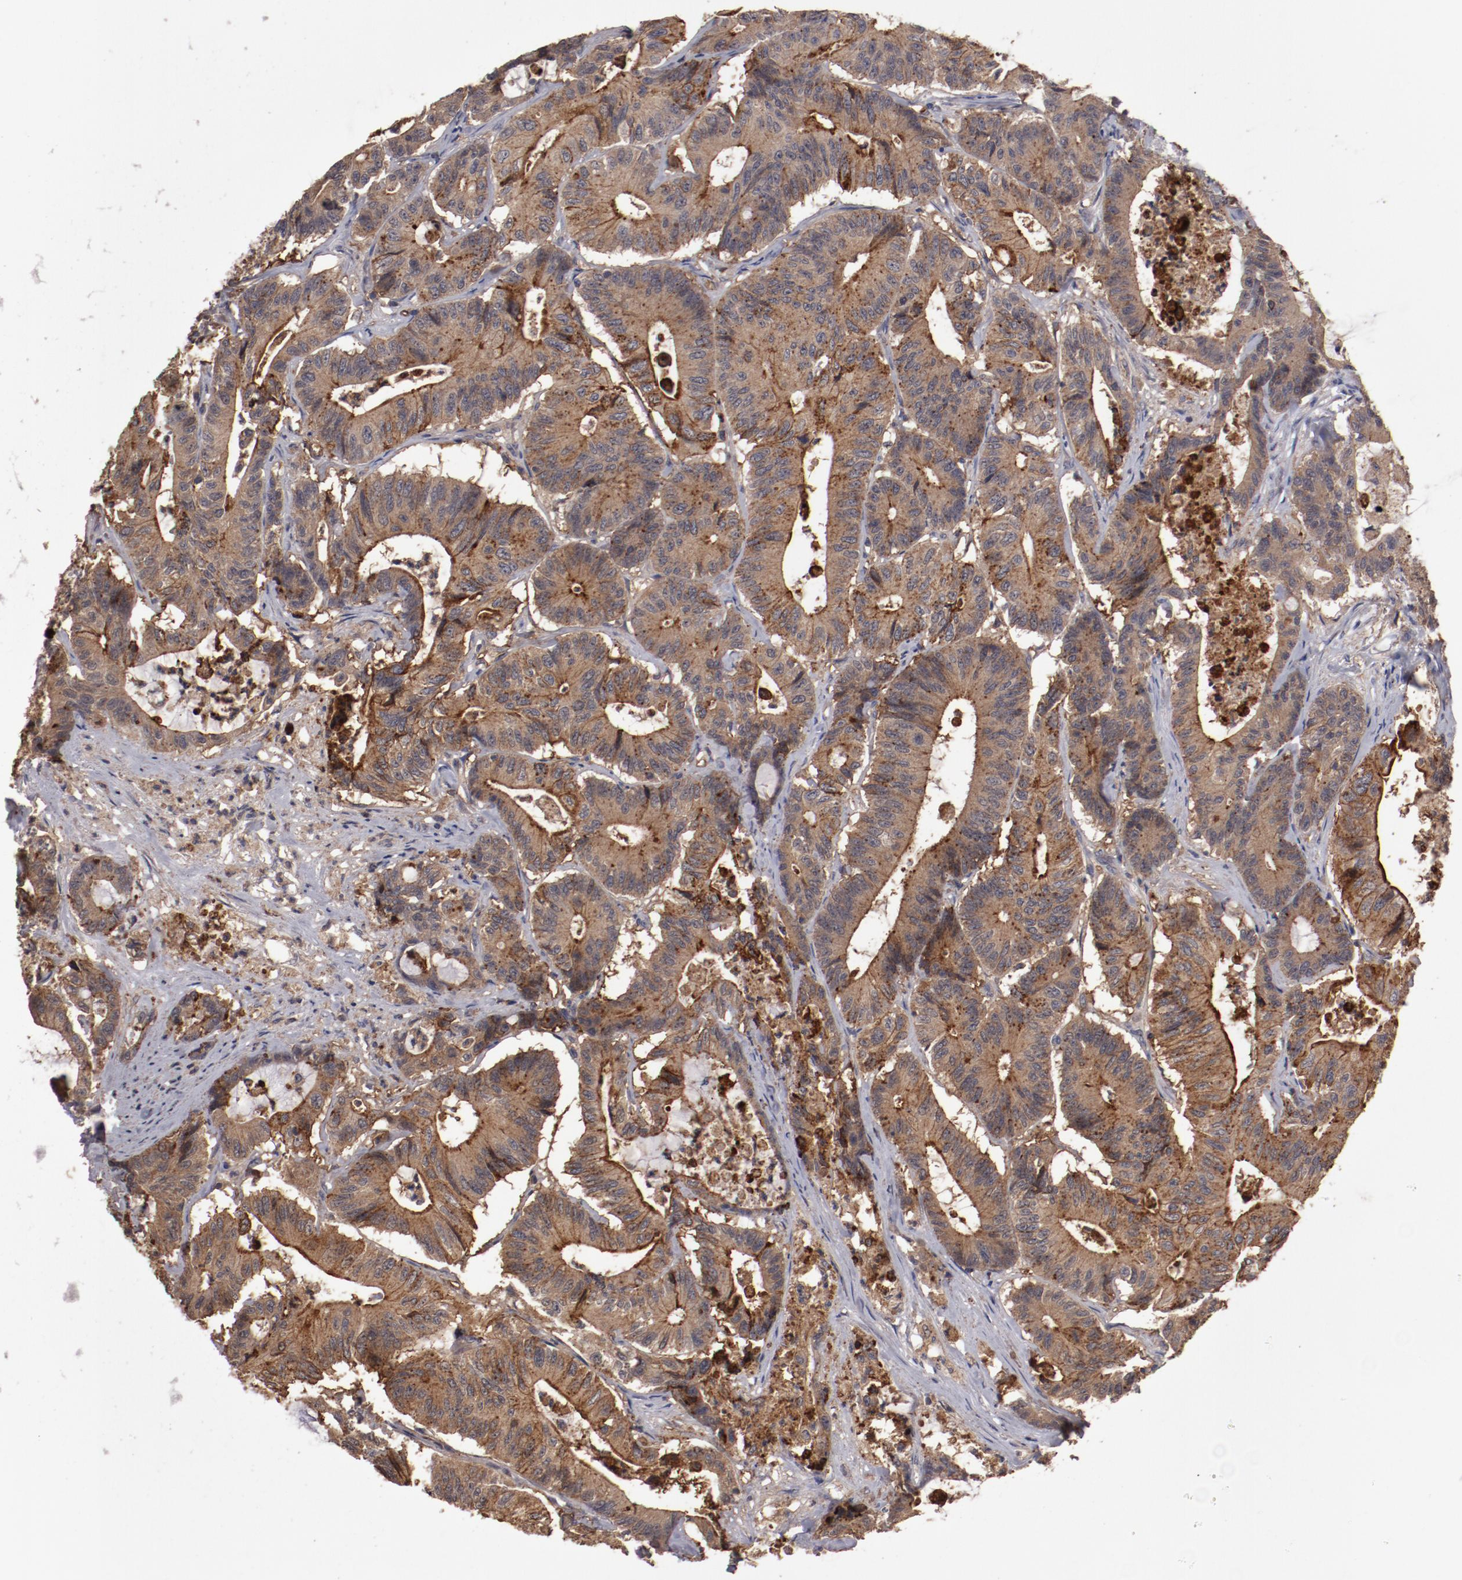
{"staining": {"intensity": "strong", "quantity": ">75%", "location": "cytoplasmic/membranous"}, "tissue": "colorectal cancer", "cell_type": "Tumor cells", "image_type": "cancer", "snomed": [{"axis": "morphology", "description": "Adenocarcinoma, NOS"}, {"axis": "topography", "description": "Colon"}], "caption": "Colorectal cancer tissue displays strong cytoplasmic/membranous expression in approximately >75% of tumor cells, visualized by immunohistochemistry. (Stains: DAB in brown, nuclei in blue, Microscopy: brightfield microscopy at high magnification).", "gene": "LRRC75B", "patient": {"sex": "female", "age": 84}}